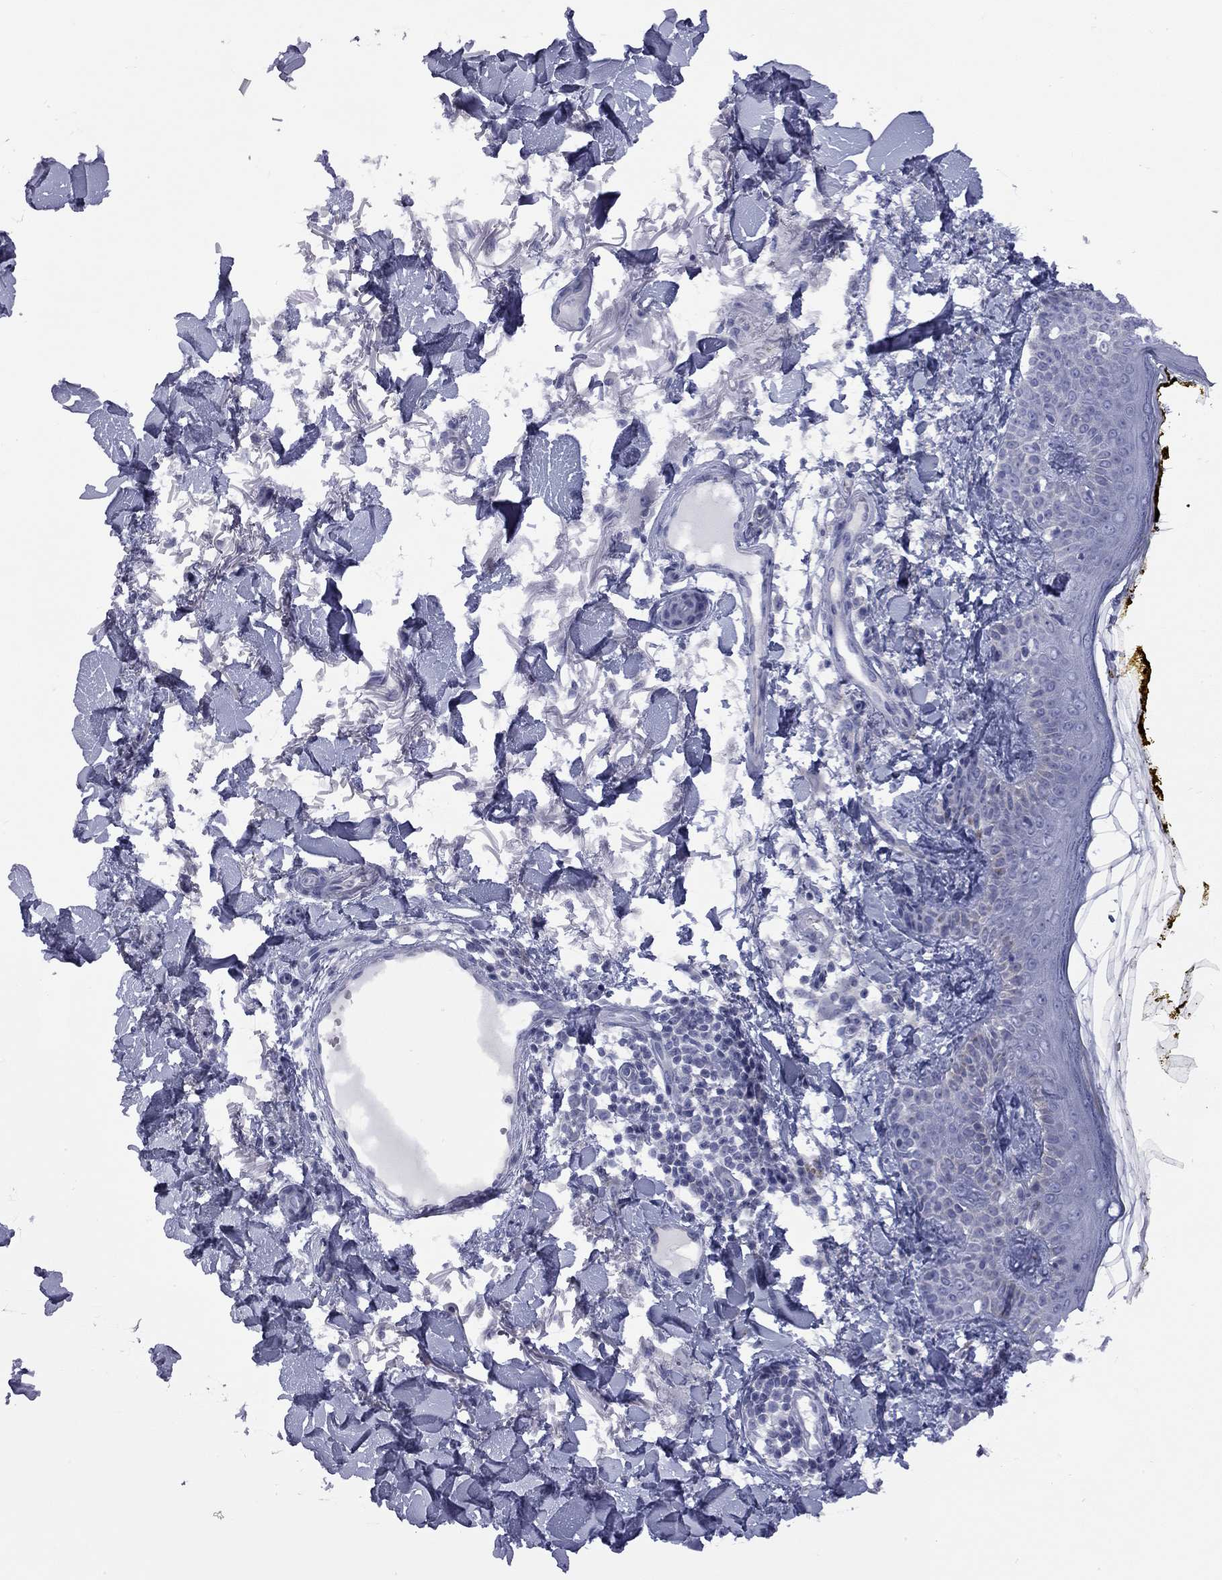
{"staining": {"intensity": "negative", "quantity": "none", "location": "none"}, "tissue": "skin", "cell_type": "Fibroblasts", "image_type": "normal", "snomed": [{"axis": "morphology", "description": "Normal tissue, NOS"}, {"axis": "topography", "description": "Skin"}], "caption": "Immunohistochemistry of normal human skin demonstrates no expression in fibroblasts.", "gene": "ABCB4", "patient": {"sex": "male", "age": 76}}